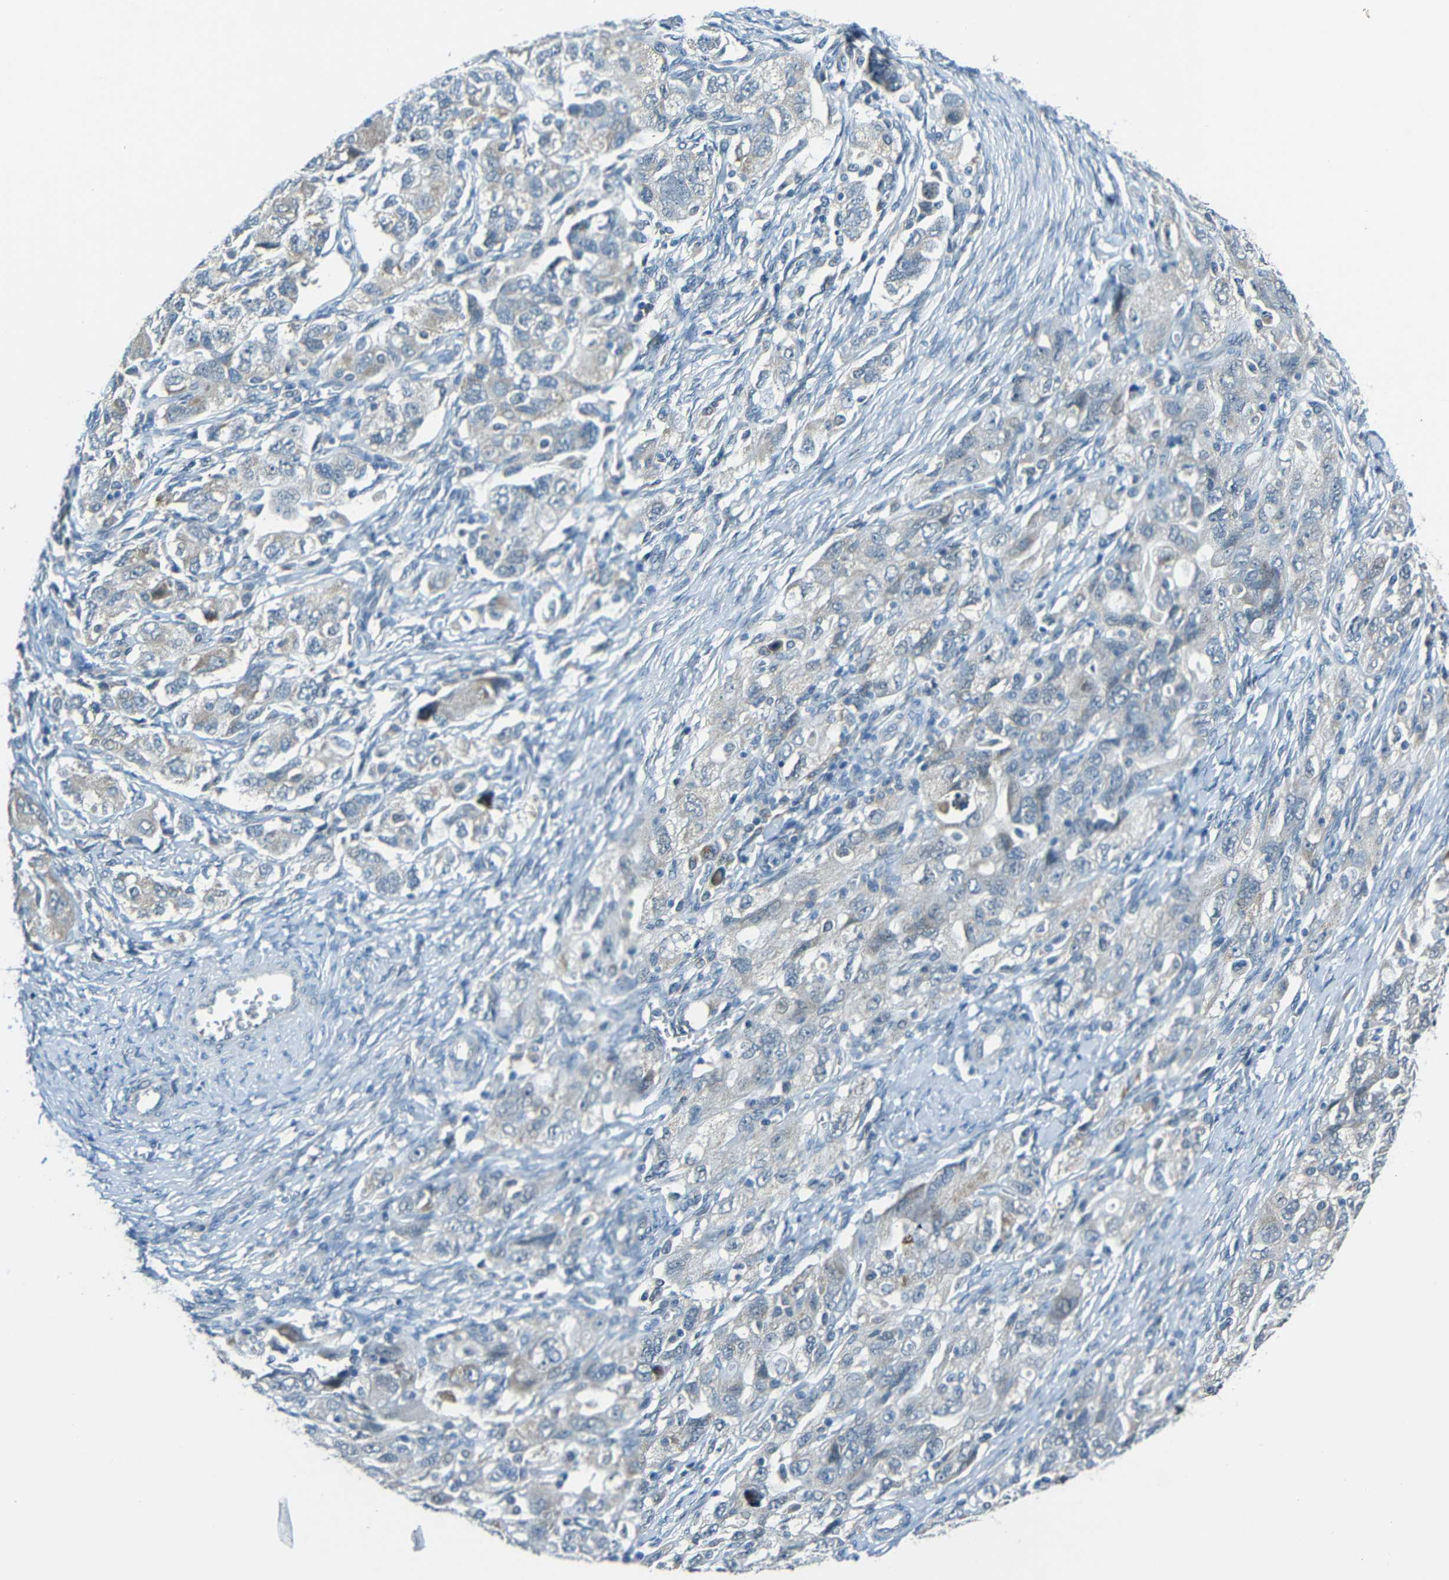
{"staining": {"intensity": "weak", "quantity": "25%-75%", "location": "cytoplasmic/membranous"}, "tissue": "ovarian cancer", "cell_type": "Tumor cells", "image_type": "cancer", "snomed": [{"axis": "morphology", "description": "Carcinoma, NOS"}, {"axis": "morphology", "description": "Cystadenocarcinoma, serous, NOS"}, {"axis": "topography", "description": "Ovary"}], "caption": "Serous cystadenocarcinoma (ovarian) tissue reveals weak cytoplasmic/membranous staining in approximately 25%-75% of tumor cells The protein of interest is stained brown, and the nuclei are stained in blue (DAB (3,3'-diaminobenzidine) IHC with brightfield microscopy, high magnification).", "gene": "ANKRD22", "patient": {"sex": "female", "age": 69}}